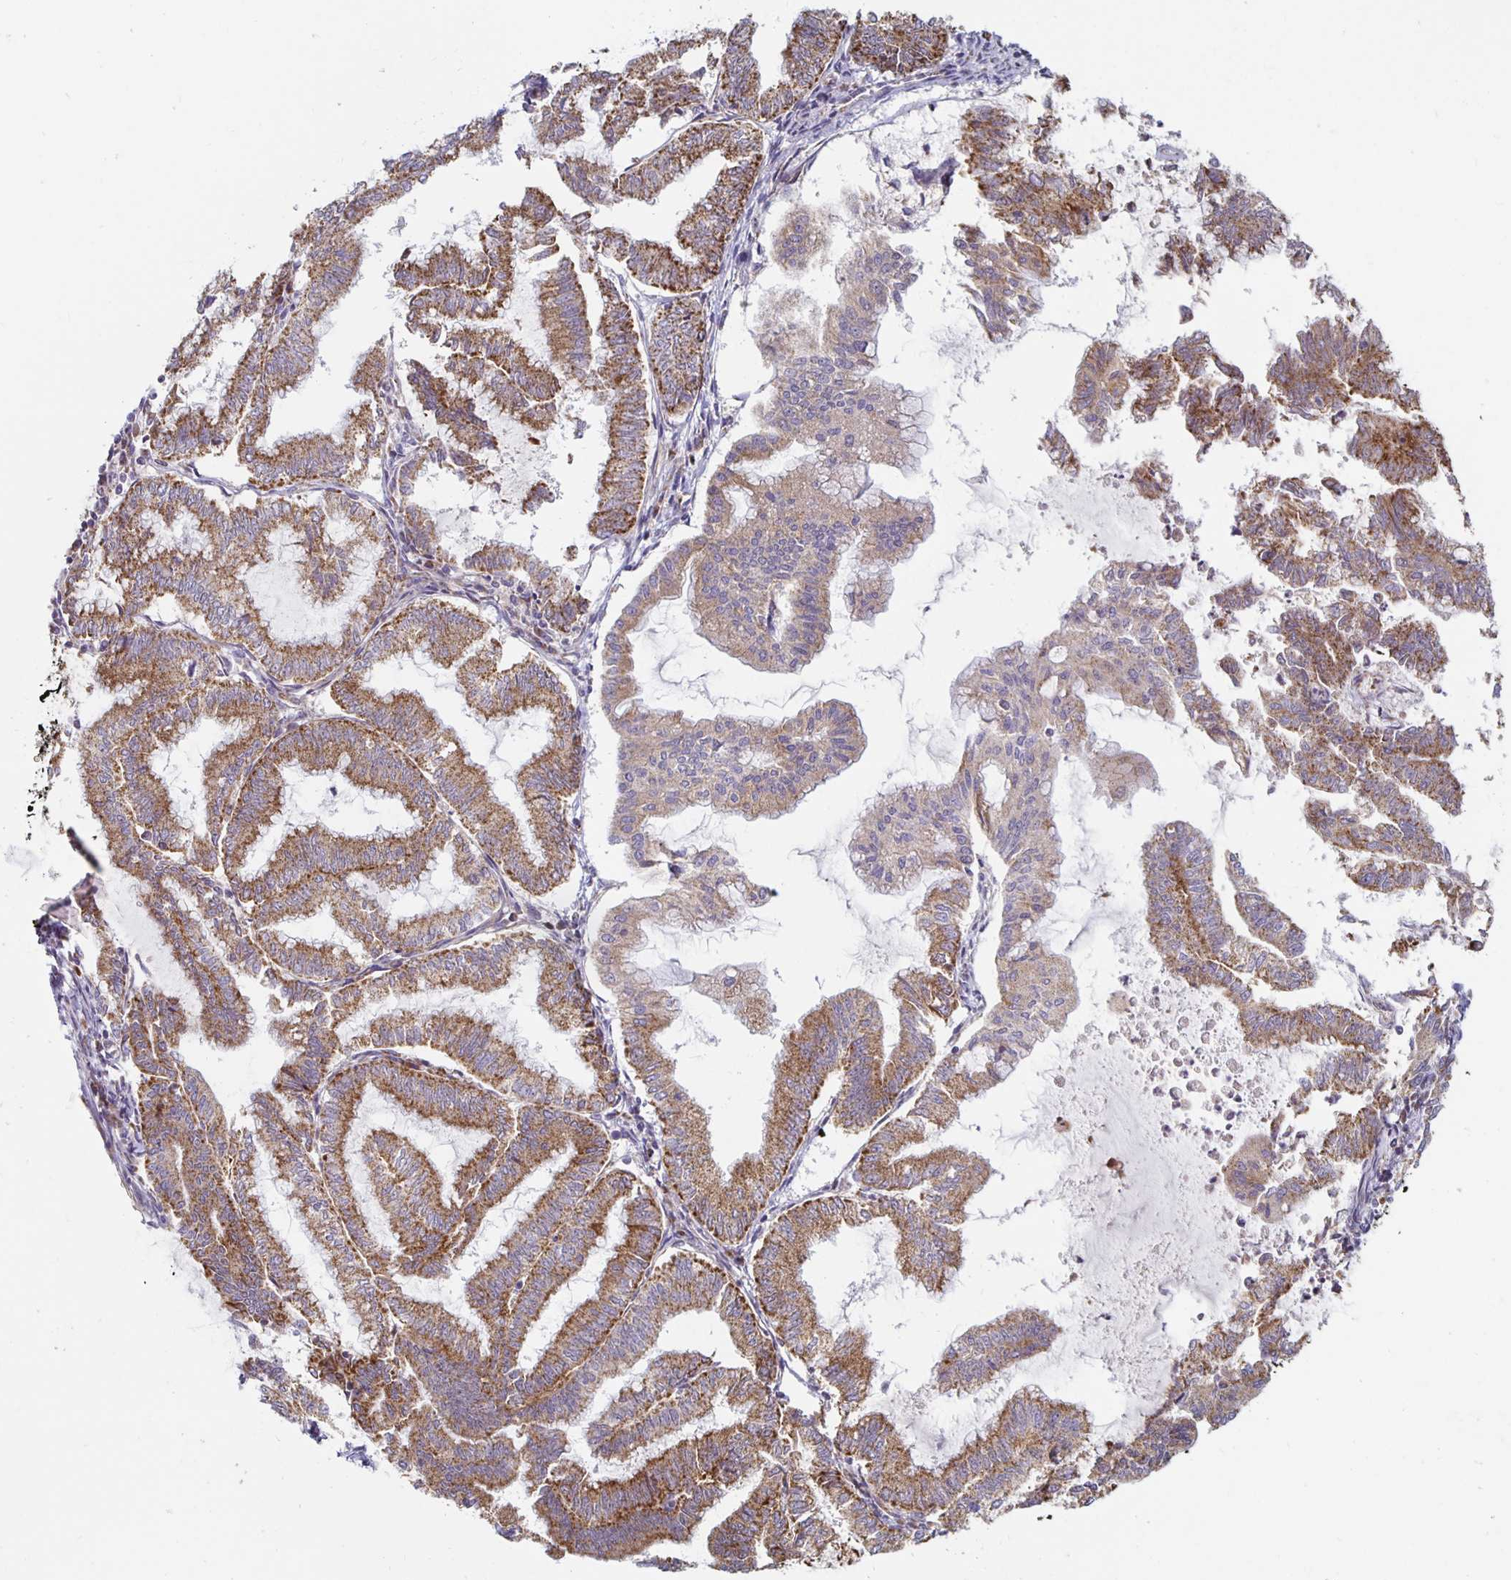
{"staining": {"intensity": "moderate", "quantity": ">75%", "location": "cytoplasmic/membranous"}, "tissue": "endometrial cancer", "cell_type": "Tumor cells", "image_type": "cancer", "snomed": [{"axis": "morphology", "description": "Adenocarcinoma, NOS"}, {"axis": "topography", "description": "Endometrium"}], "caption": "Immunohistochemistry photomicrograph of neoplastic tissue: human endometrial cancer stained using IHC displays medium levels of moderate protein expression localized specifically in the cytoplasmic/membranous of tumor cells, appearing as a cytoplasmic/membranous brown color.", "gene": "MRPL28", "patient": {"sex": "female", "age": 79}}